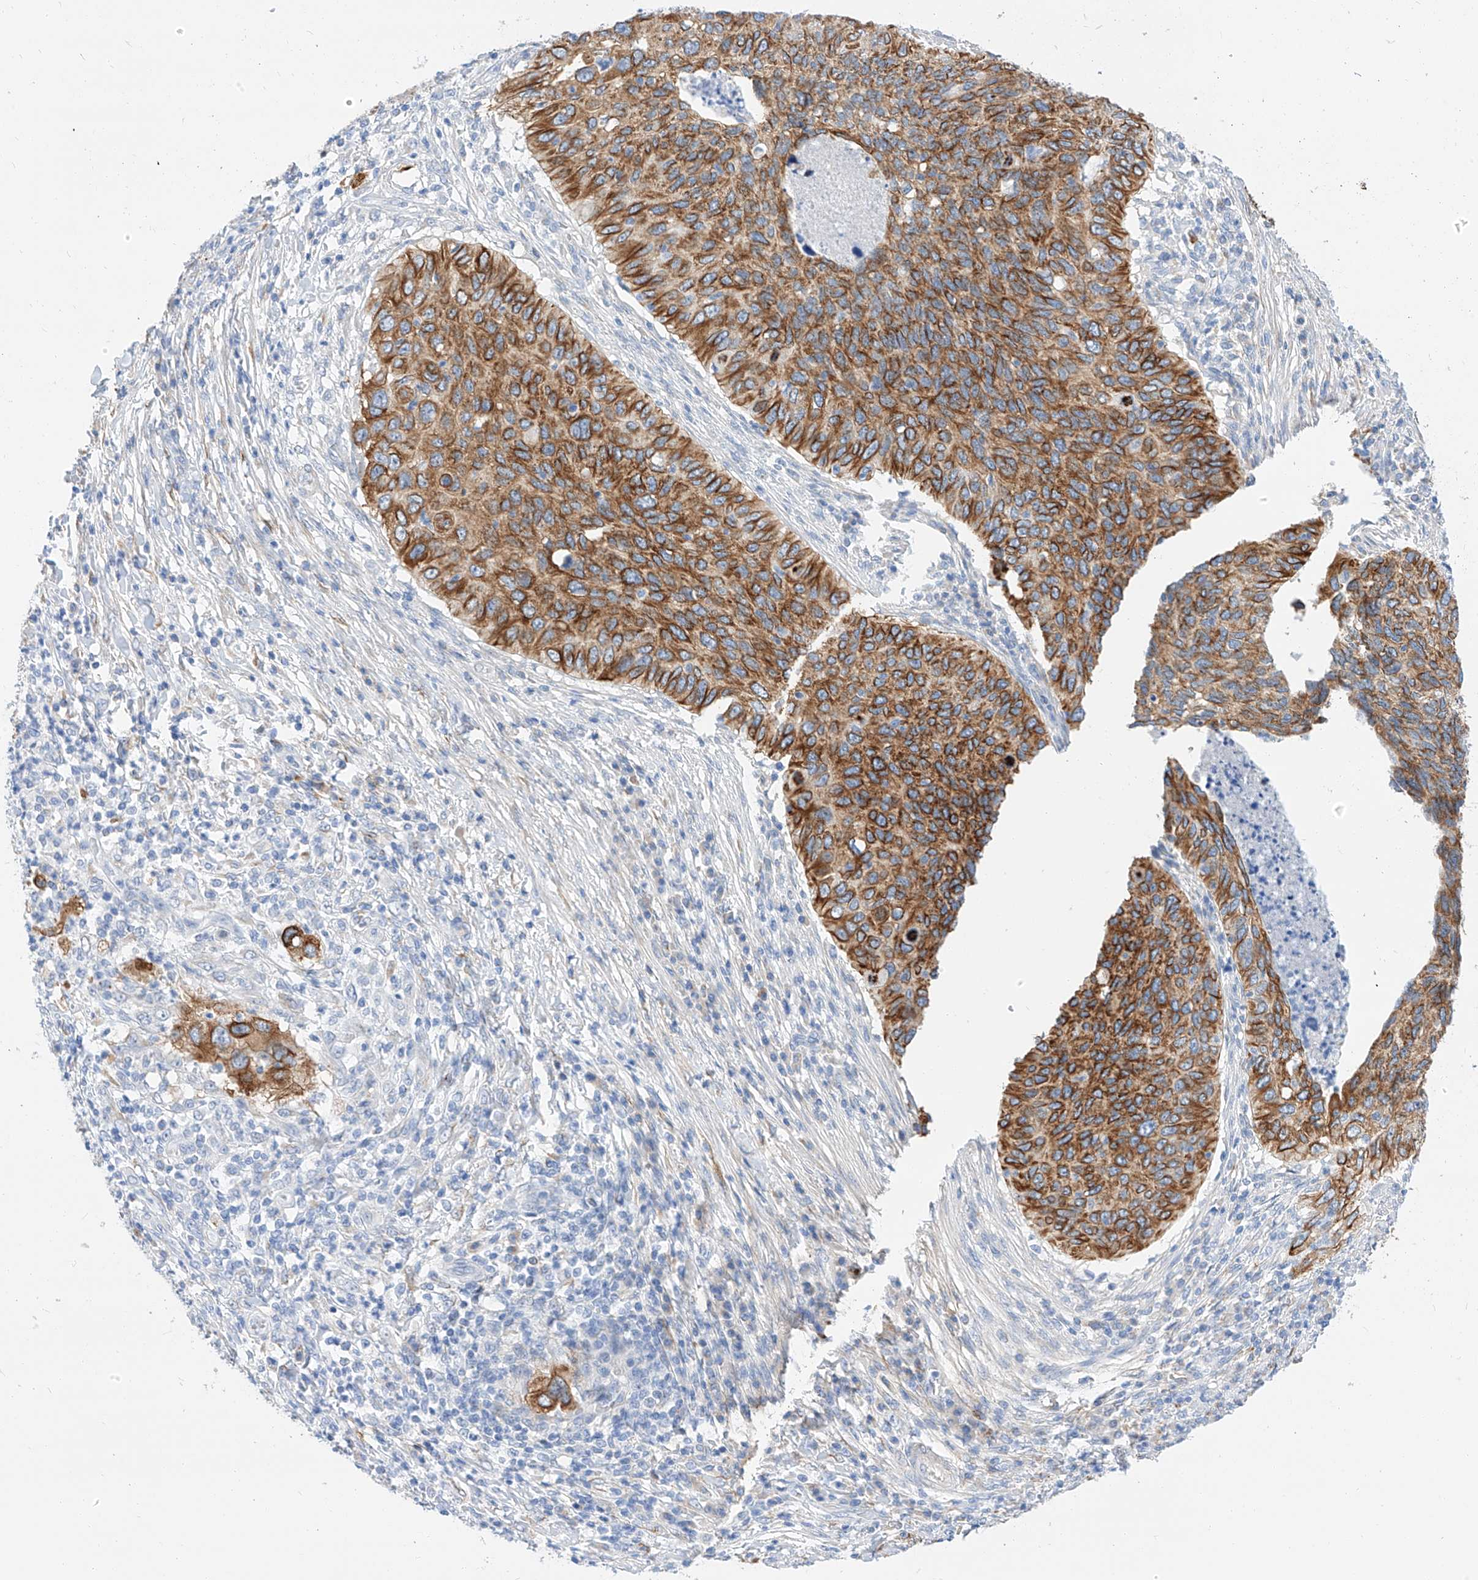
{"staining": {"intensity": "moderate", "quantity": ">75%", "location": "cytoplasmic/membranous"}, "tissue": "cervical cancer", "cell_type": "Tumor cells", "image_type": "cancer", "snomed": [{"axis": "morphology", "description": "Squamous cell carcinoma, NOS"}, {"axis": "topography", "description": "Cervix"}], "caption": "Immunohistochemistry photomicrograph of human squamous cell carcinoma (cervical) stained for a protein (brown), which reveals medium levels of moderate cytoplasmic/membranous positivity in about >75% of tumor cells.", "gene": "MAP7", "patient": {"sex": "female", "age": 38}}